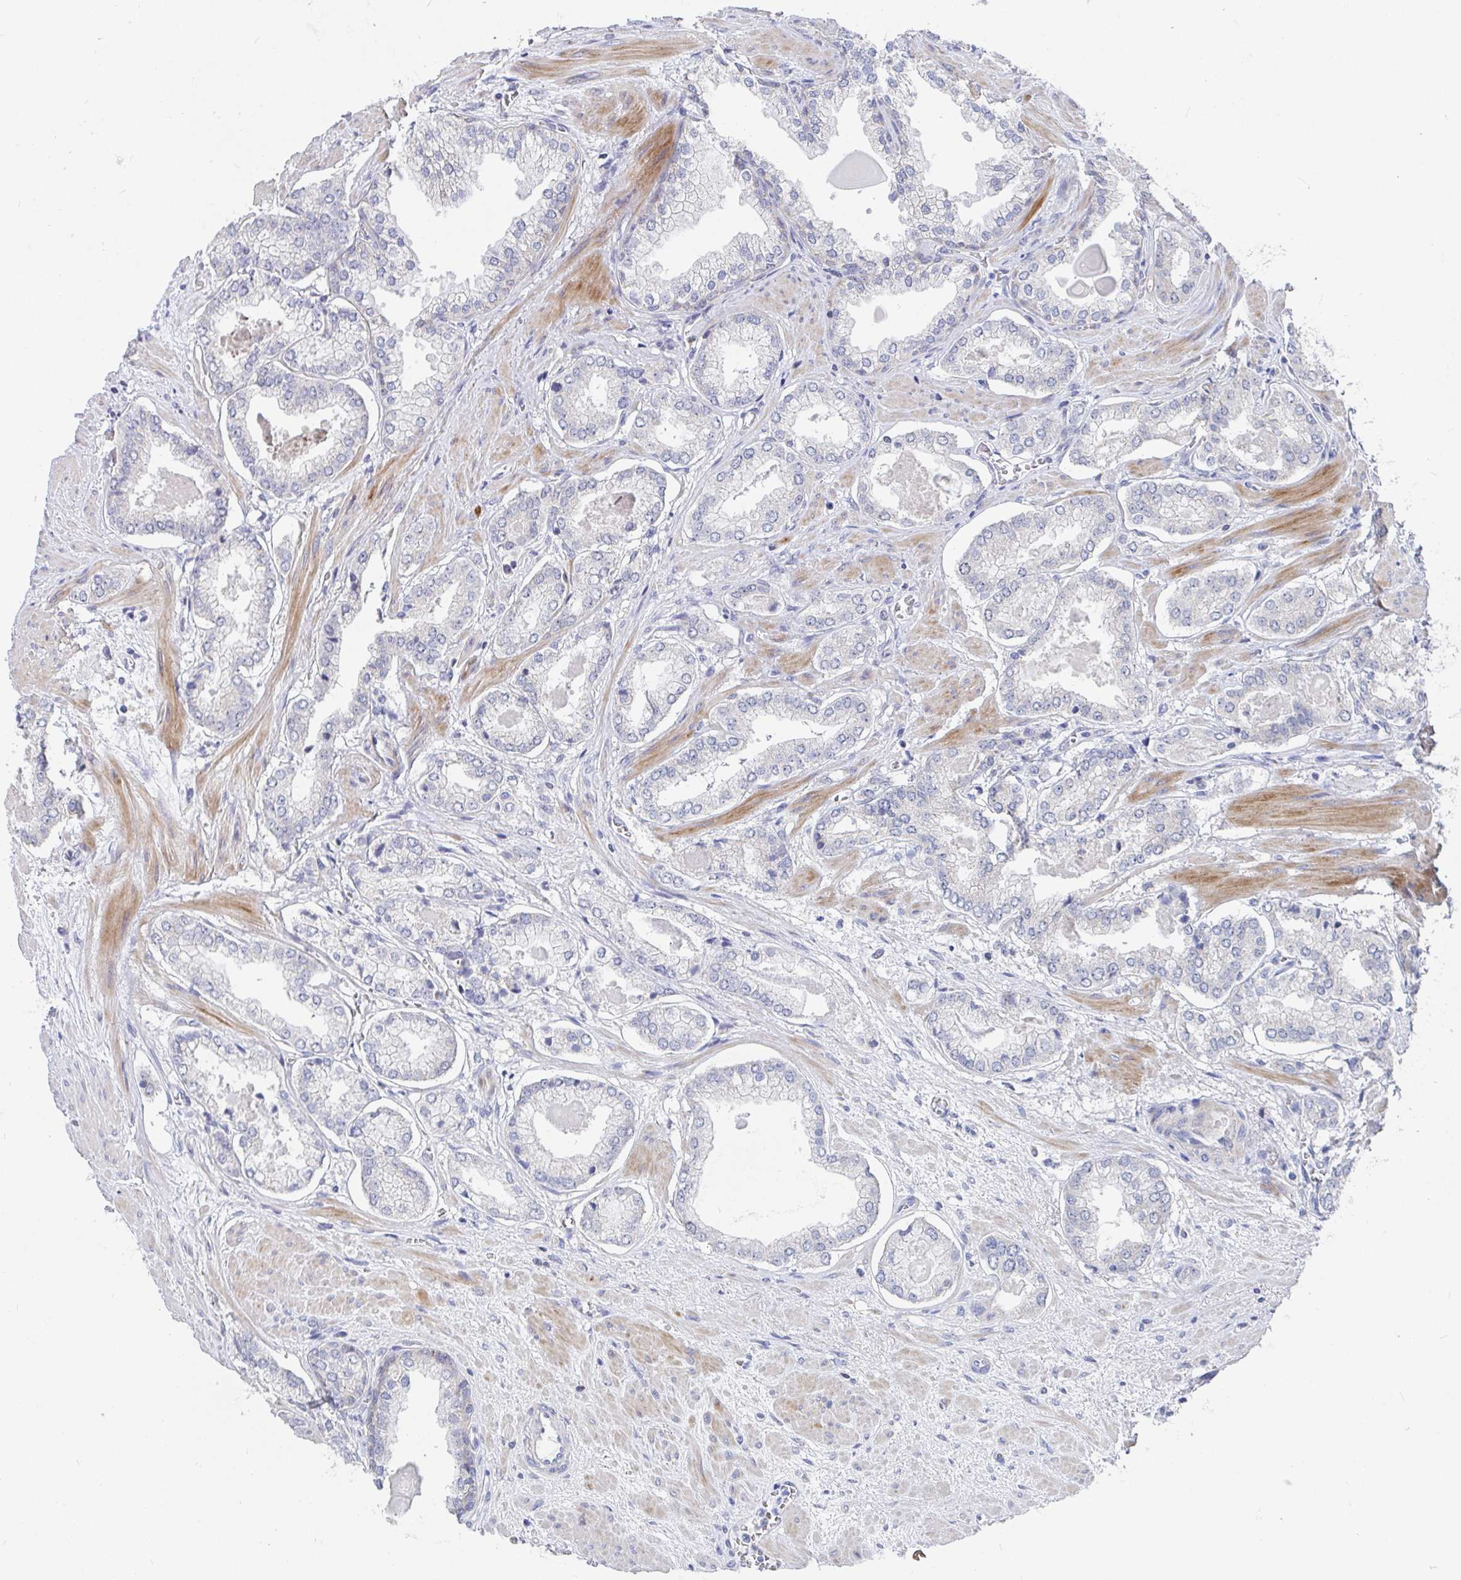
{"staining": {"intensity": "negative", "quantity": "none", "location": "none"}, "tissue": "prostate cancer", "cell_type": "Tumor cells", "image_type": "cancer", "snomed": [{"axis": "morphology", "description": "Adenocarcinoma, Low grade"}, {"axis": "topography", "description": "Prostate"}], "caption": "This is an immunohistochemistry histopathology image of prostate cancer. There is no positivity in tumor cells.", "gene": "ATP5F1C", "patient": {"sex": "male", "age": 64}}